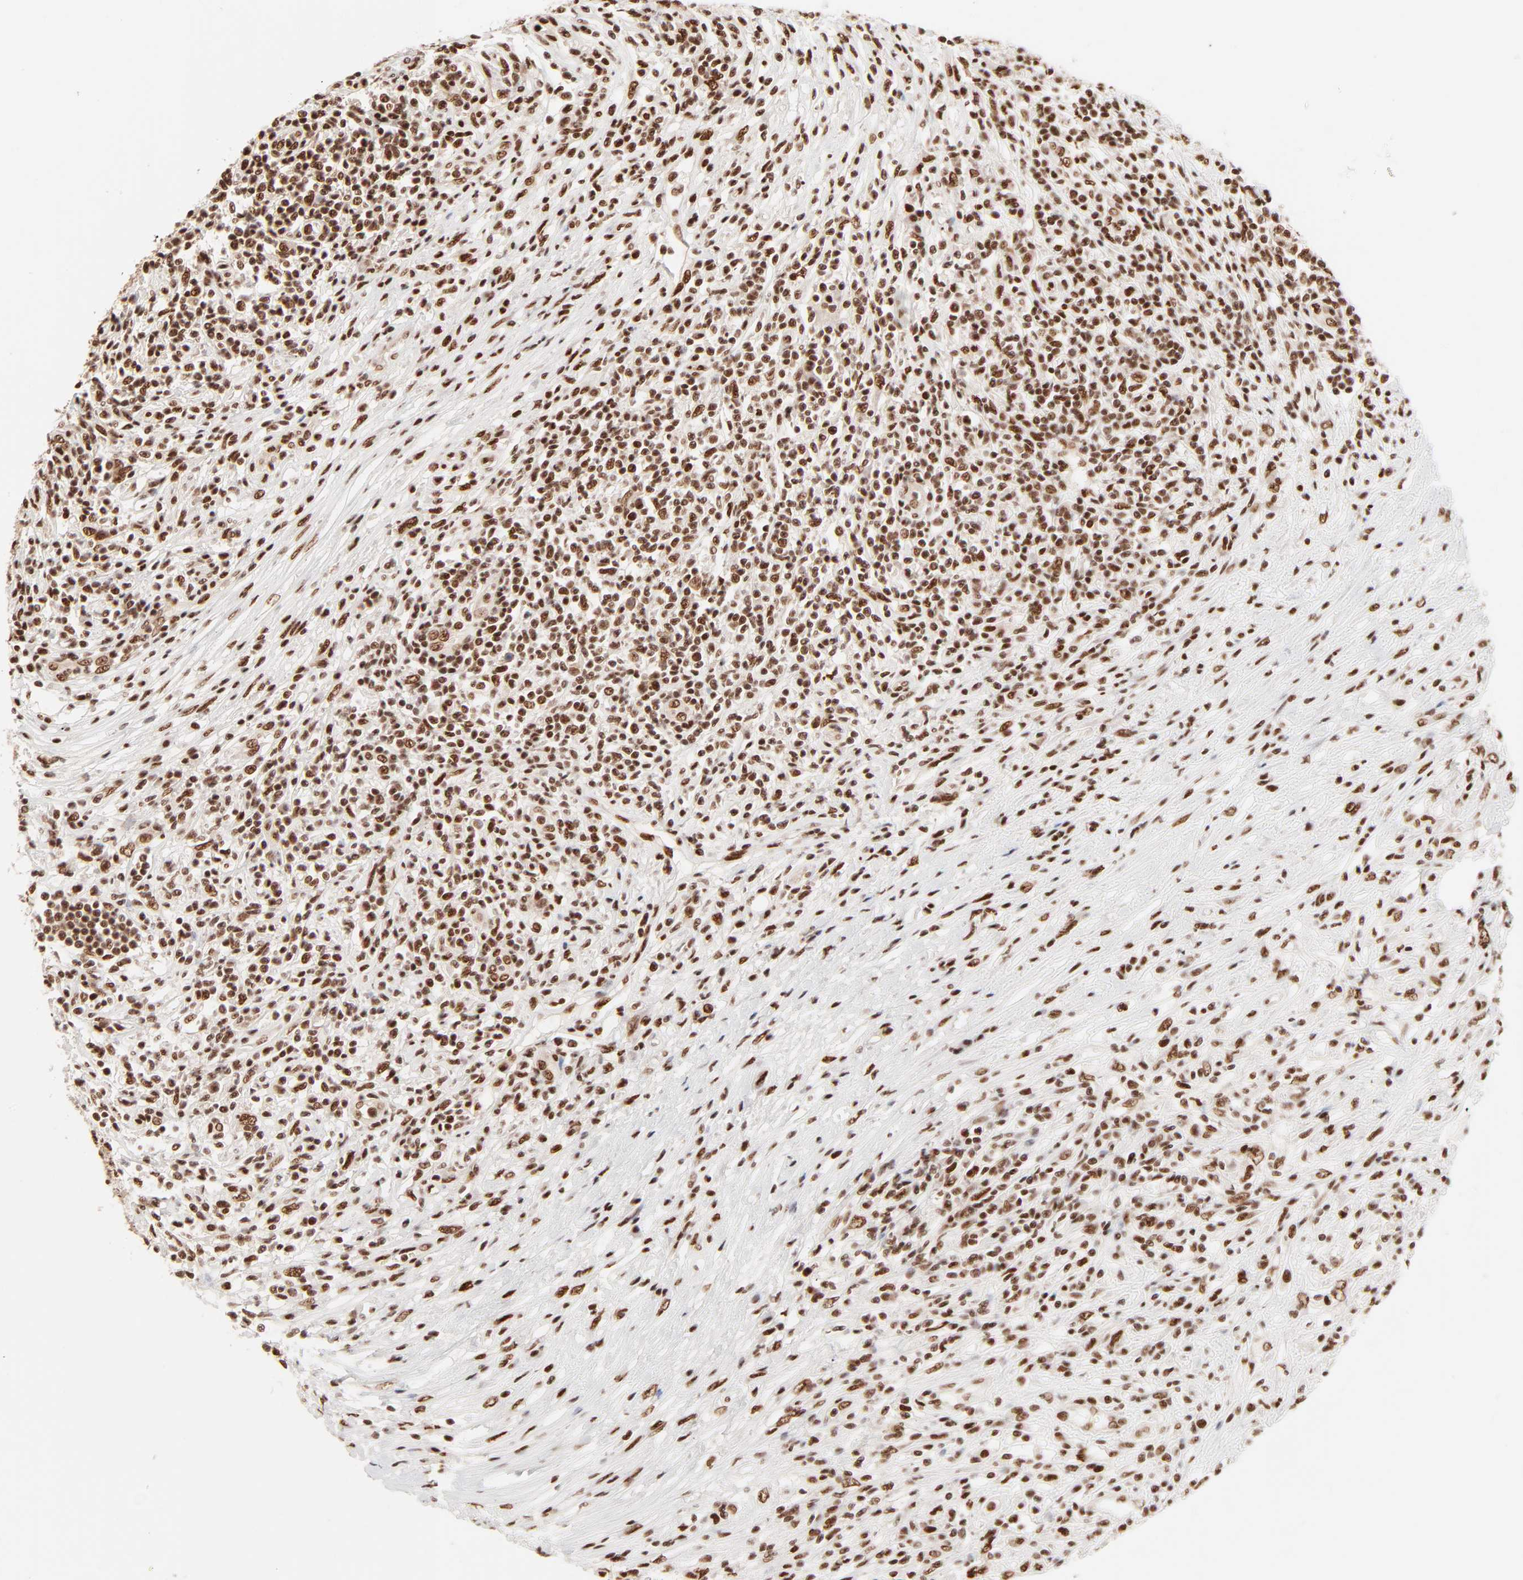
{"staining": {"intensity": "strong", "quantity": ">75%", "location": "nuclear"}, "tissue": "lymphoma", "cell_type": "Tumor cells", "image_type": "cancer", "snomed": [{"axis": "morphology", "description": "Malignant lymphoma, non-Hodgkin's type, High grade"}, {"axis": "topography", "description": "Lymph node"}], "caption": "Lymphoma tissue shows strong nuclear positivity in about >75% of tumor cells, visualized by immunohistochemistry. (DAB (3,3'-diaminobenzidine) IHC with brightfield microscopy, high magnification).", "gene": "TARDBP", "patient": {"sex": "female", "age": 84}}